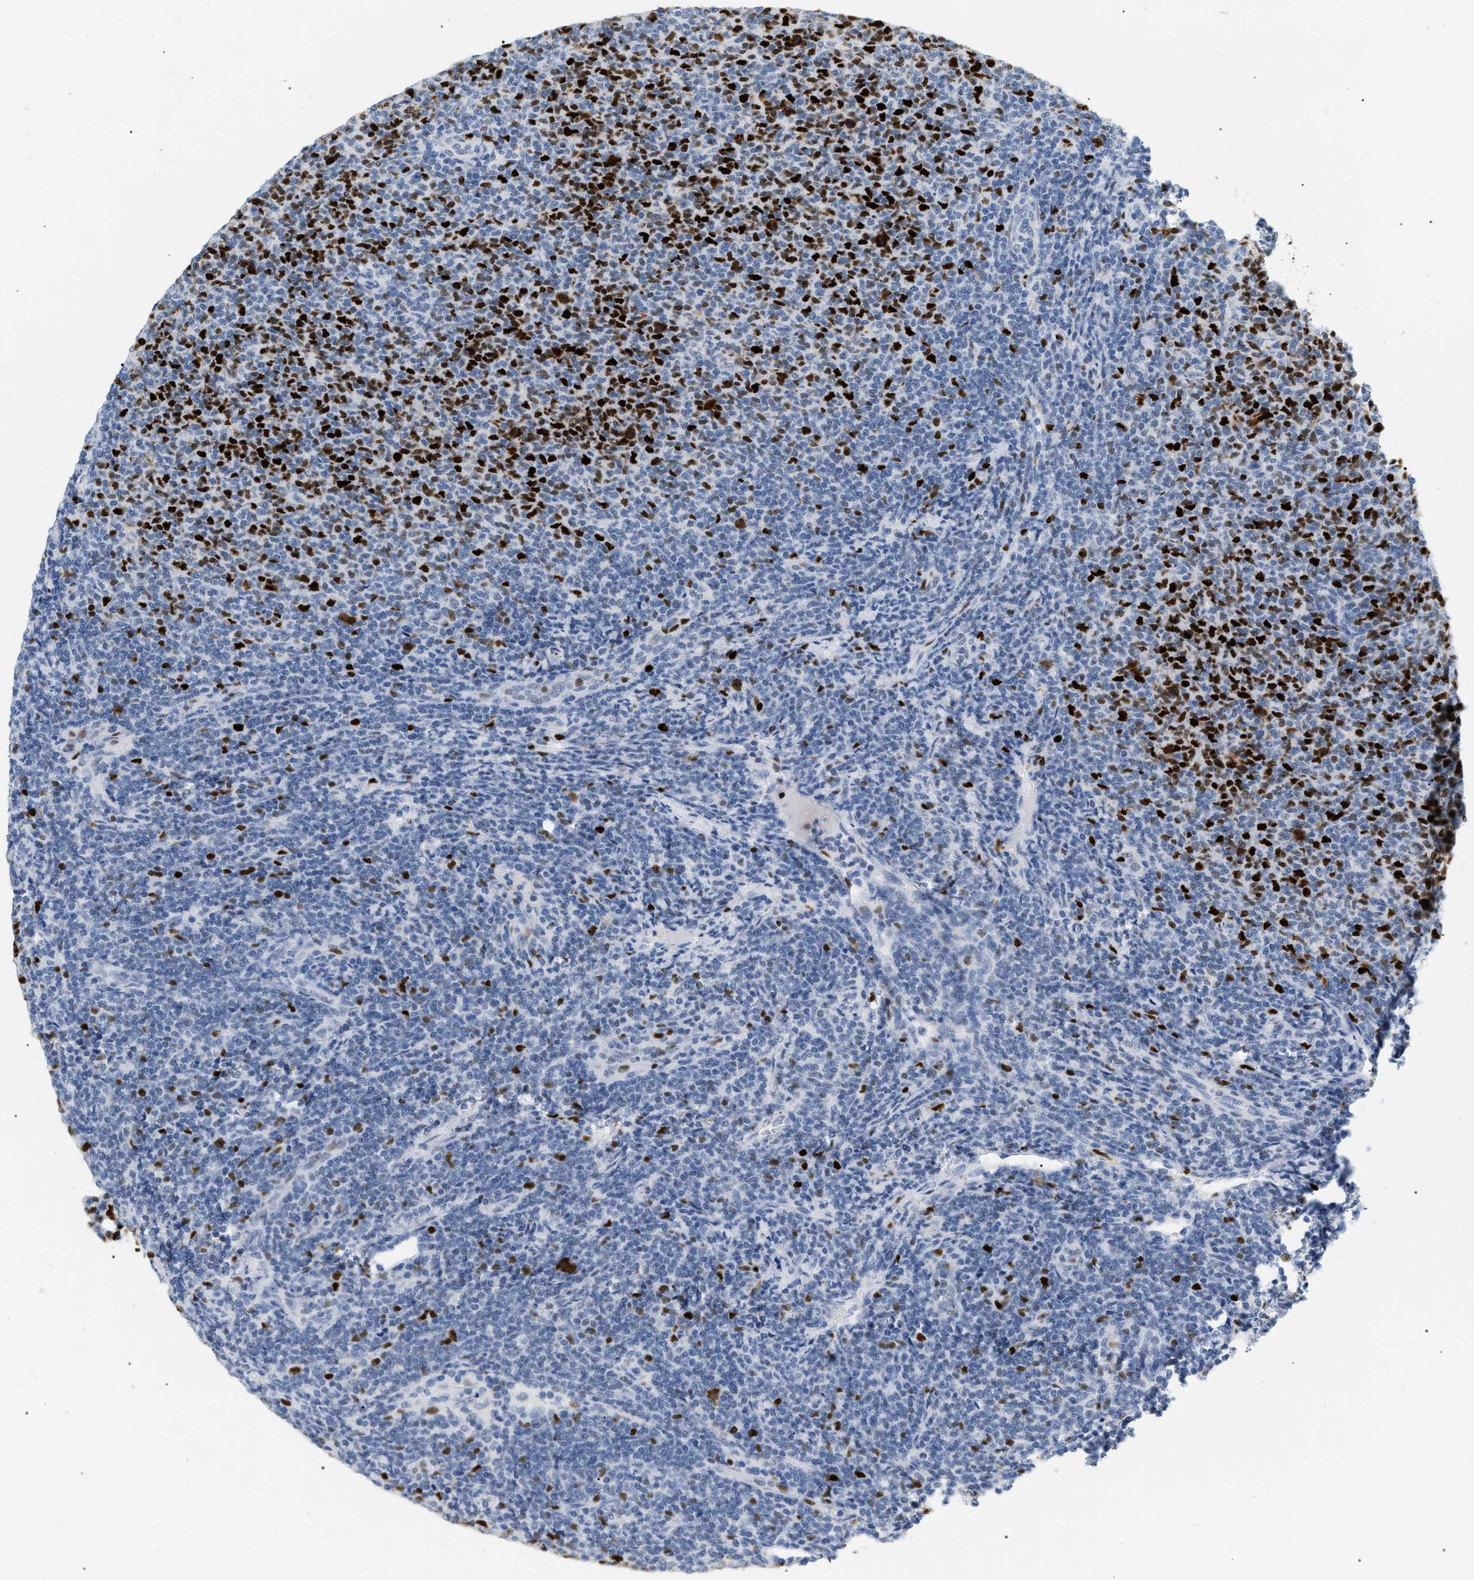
{"staining": {"intensity": "negative", "quantity": "none", "location": "none"}, "tissue": "lymphoma", "cell_type": "Tumor cells", "image_type": "cancer", "snomed": [{"axis": "morphology", "description": "Malignant lymphoma, non-Hodgkin's type, Low grade"}, {"axis": "topography", "description": "Lymph node"}], "caption": "Lymphoma stained for a protein using immunohistochemistry reveals no positivity tumor cells.", "gene": "MCM7", "patient": {"sex": "male", "age": 66}}